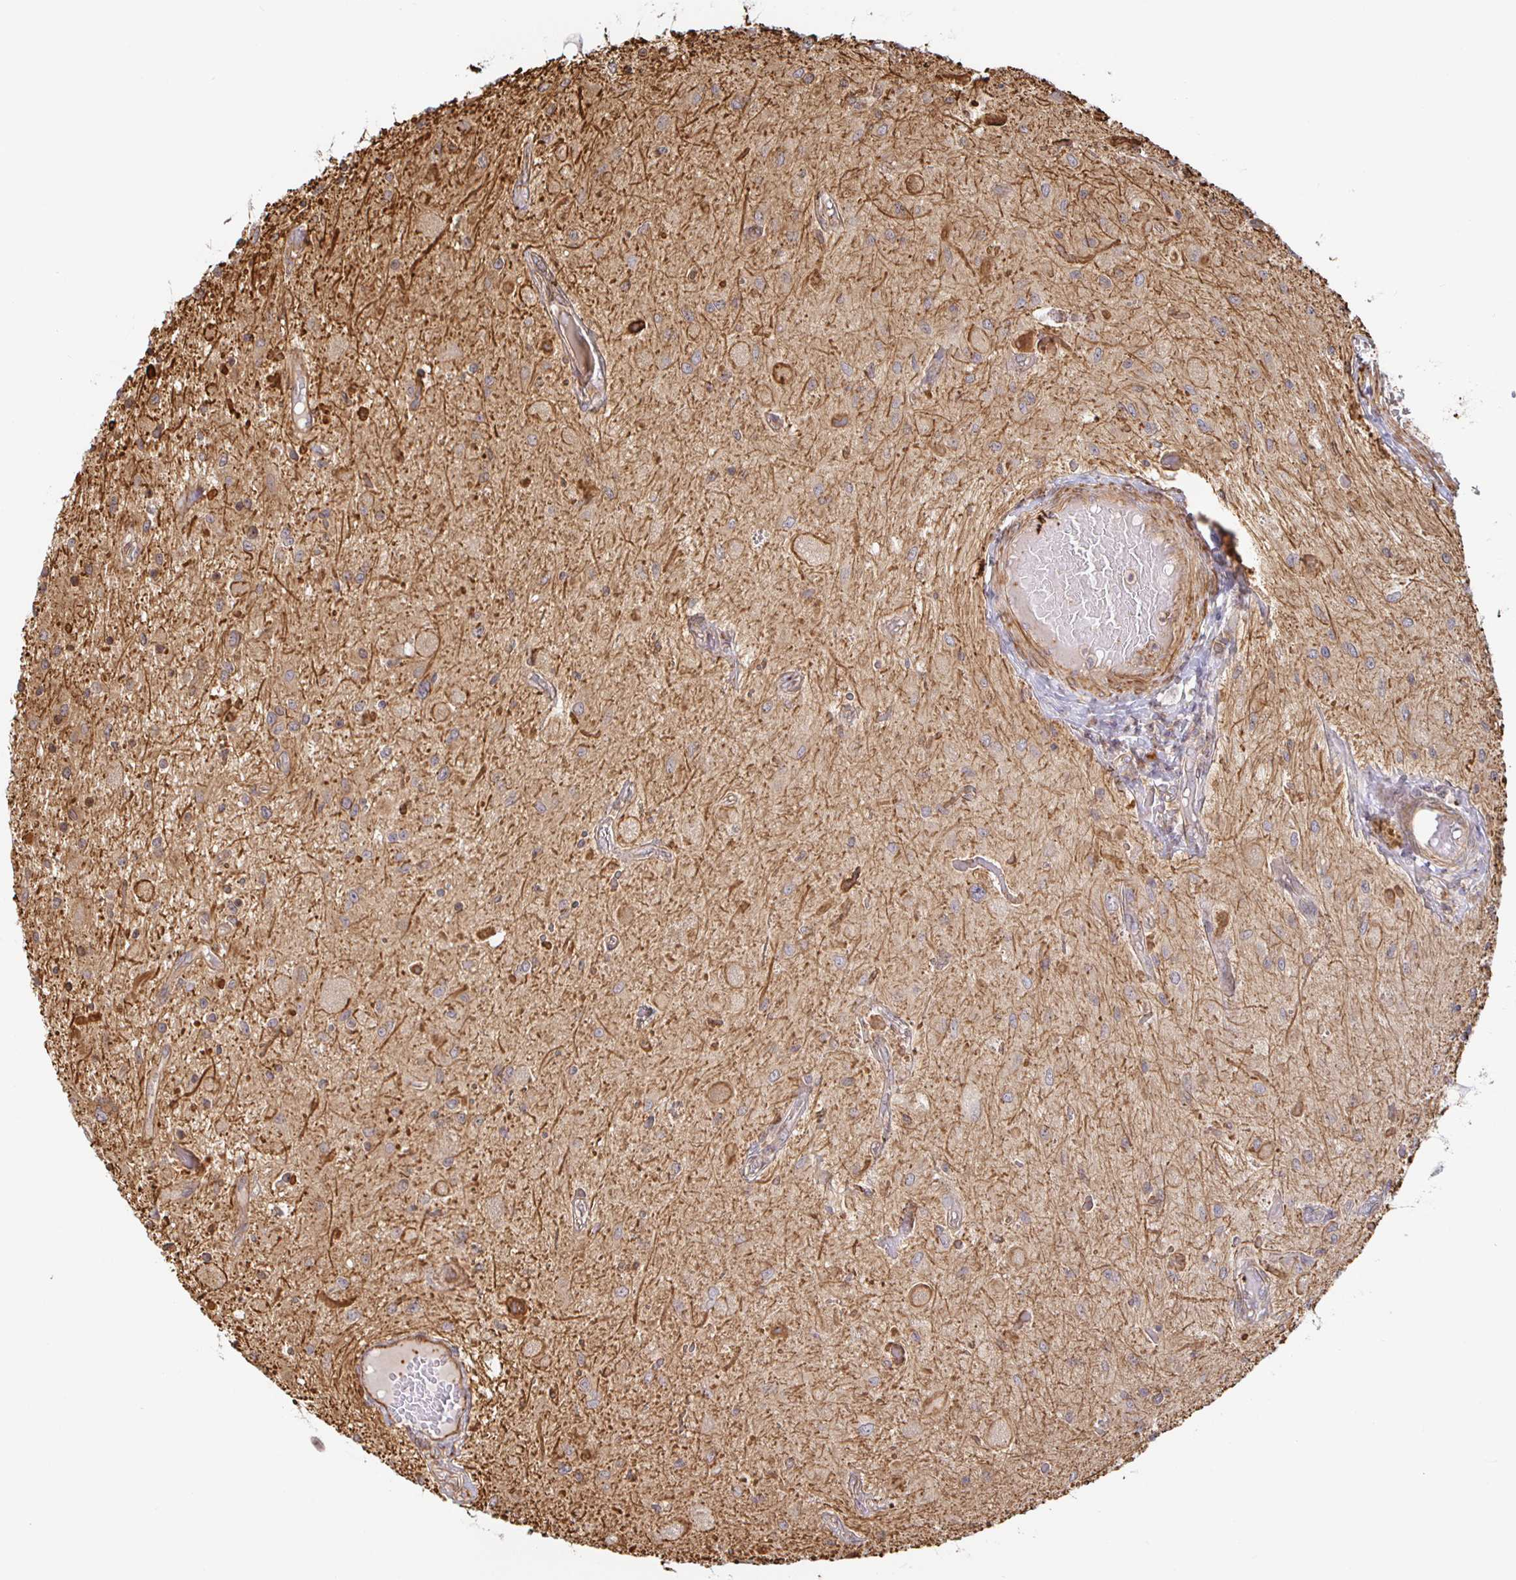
{"staining": {"intensity": "moderate", "quantity": ">75%", "location": "cytoplasmic/membranous"}, "tissue": "glioma", "cell_type": "Tumor cells", "image_type": "cancer", "snomed": [{"axis": "morphology", "description": "Glioma, malignant, Low grade"}, {"axis": "topography", "description": "Cerebellum"}], "caption": "Low-grade glioma (malignant) stained with IHC shows moderate cytoplasmic/membranous staining in about >75% of tumor cells.", "gene": "STRAP", "patient": {"sex": "female", "age": 14}}